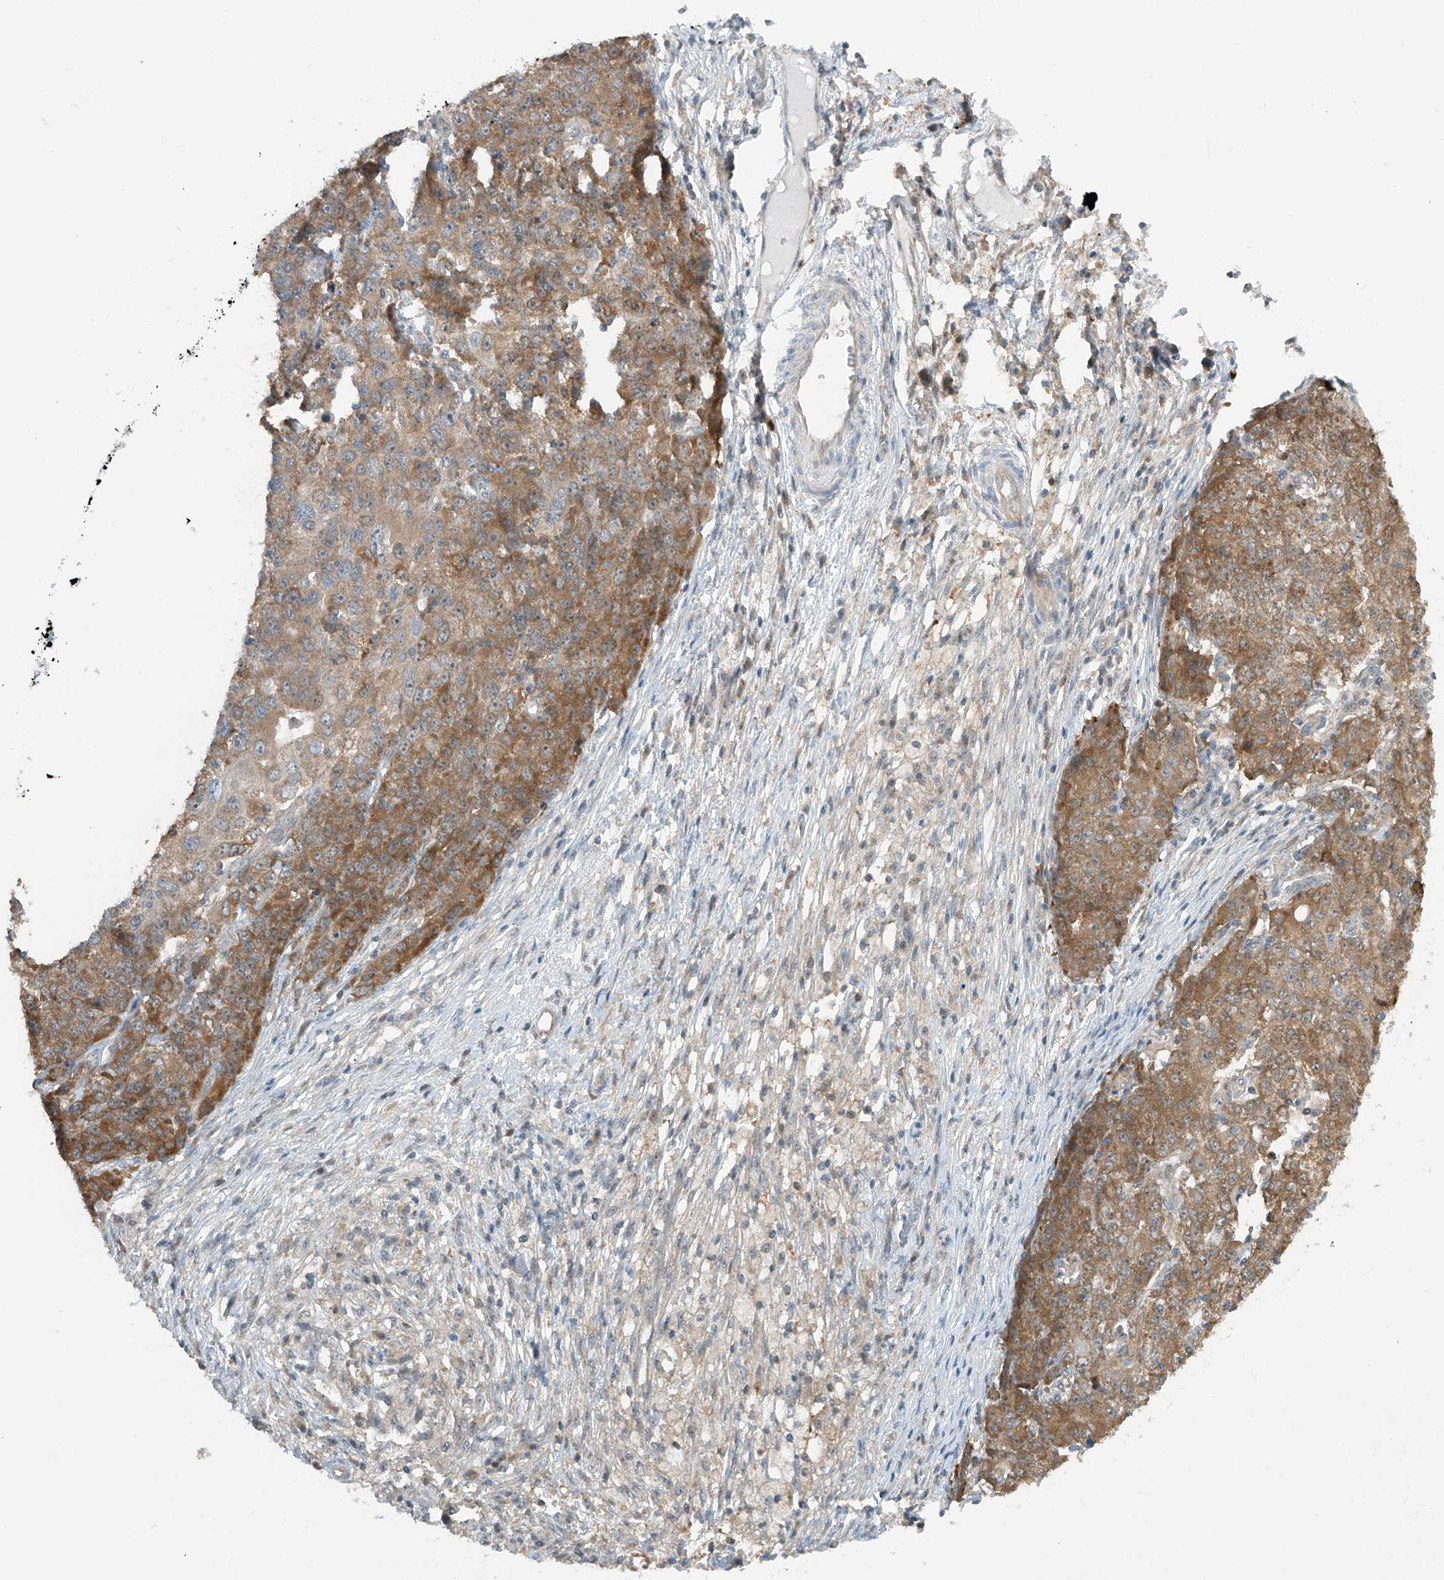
{"staining": {"intensity": "moderate", "quantity": ">75%", "location": "cytoplasmic/membranous"}, "tissue": "ovarian cancer", "cell_type": "Tumor cells", "image_type": "cancer", "snomed": [{"axis": "morphology", "description": "Carcinoma, endometroid"}, {"axis": "topography", "description": "Ovary"}], "caption": "An image of human ovarian endometroid carcinoma stained for a protein demonstrates moderate cytoplasmic/membranous brown staining in tumor cells.", "gene": "TTC38", "patient": {"sex": "female", "age": 42}}